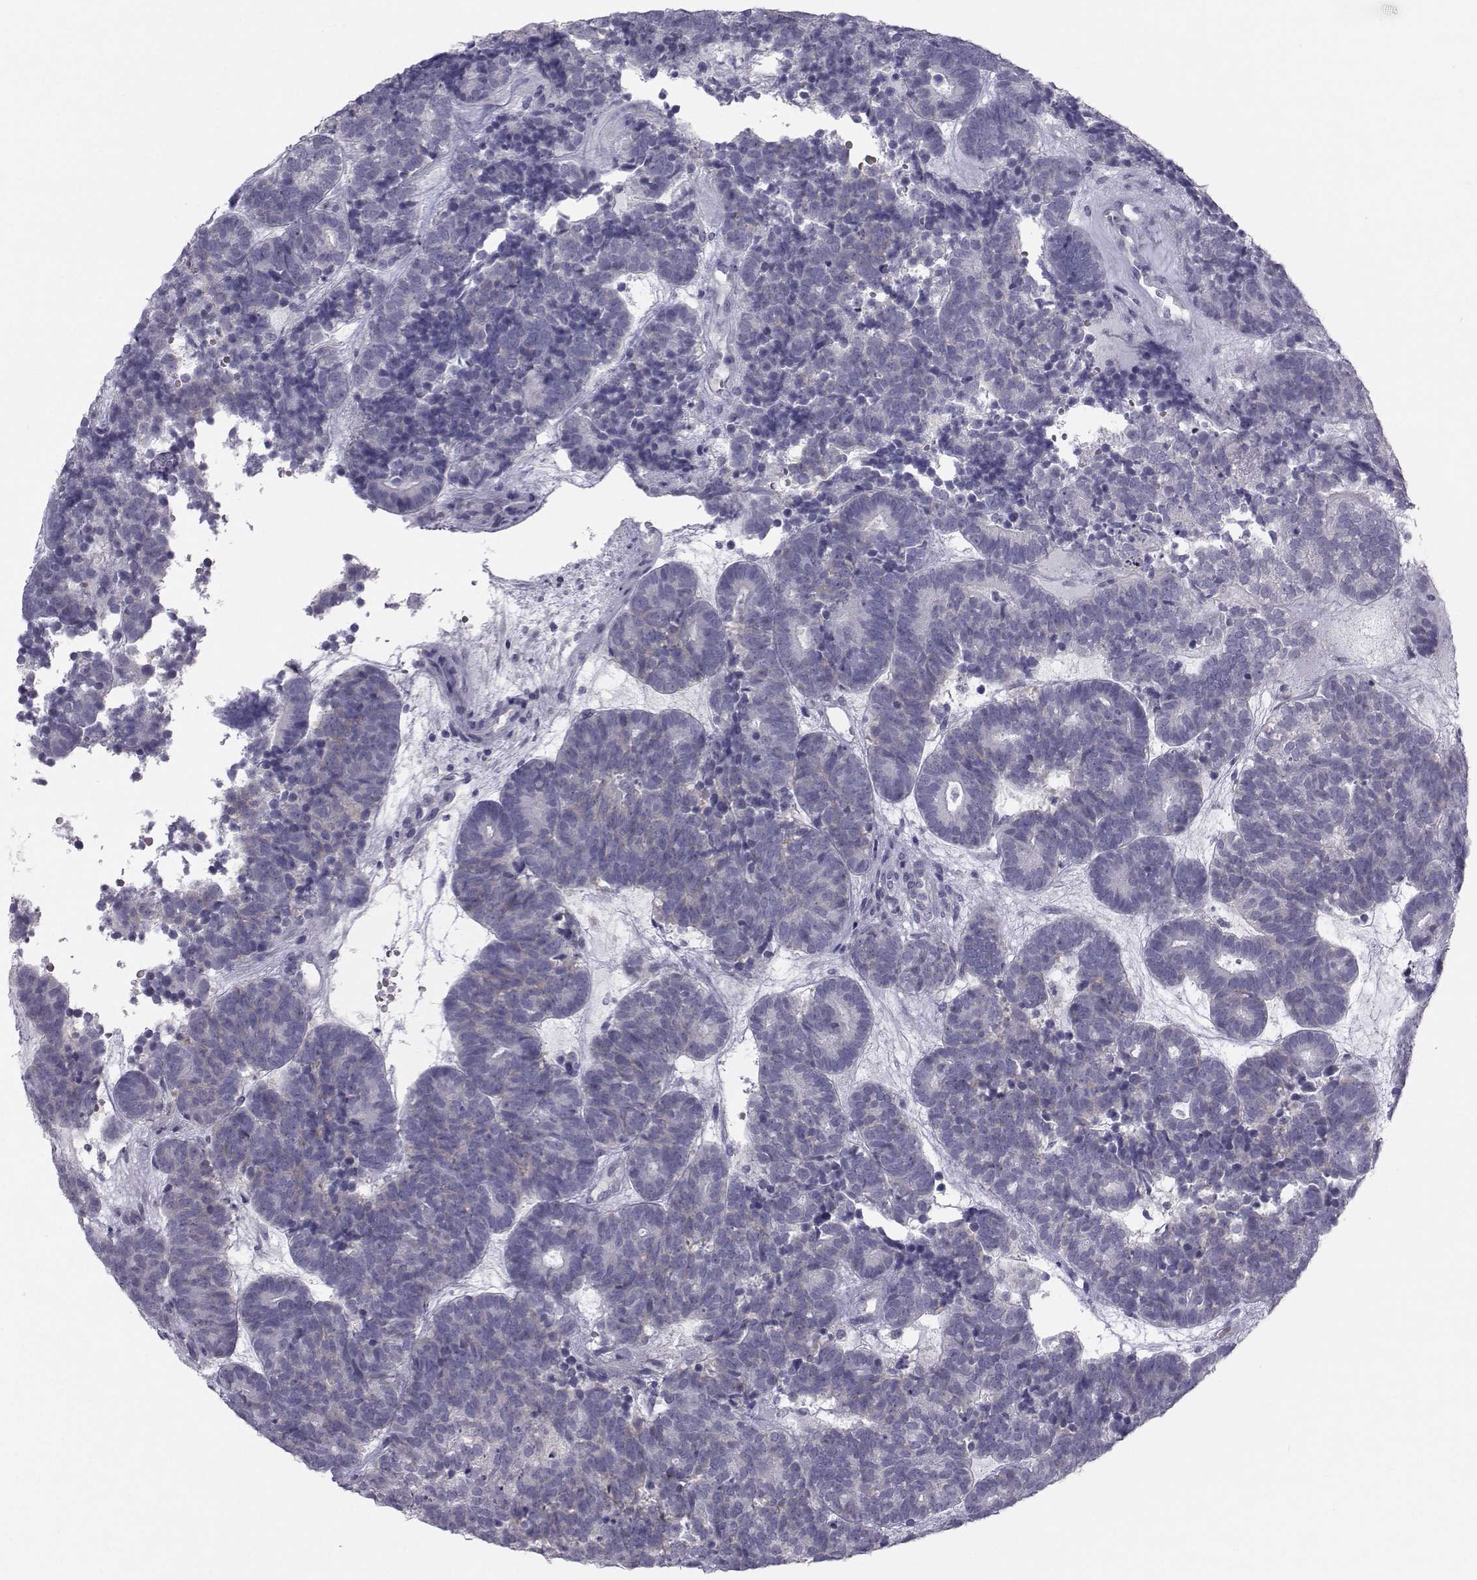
{"staining": {"intensity": "negative", "quantity": "none", "location": "none"}, "tissue": "head and neck cancer", "cell_type": "Tumor cells", "image_type": "cancer", "snomed": [{"axis": "morphology", "description": "Adenocarcinoma, NOS"}, {"axis": "topography", "description": "Head-Neck"}], "caption": "An image of human head and neck adenocarcinoma is negative for staining in tumor cells.", "gene": "GARIN3", "patient": {"sex": "female", "age": 81}}